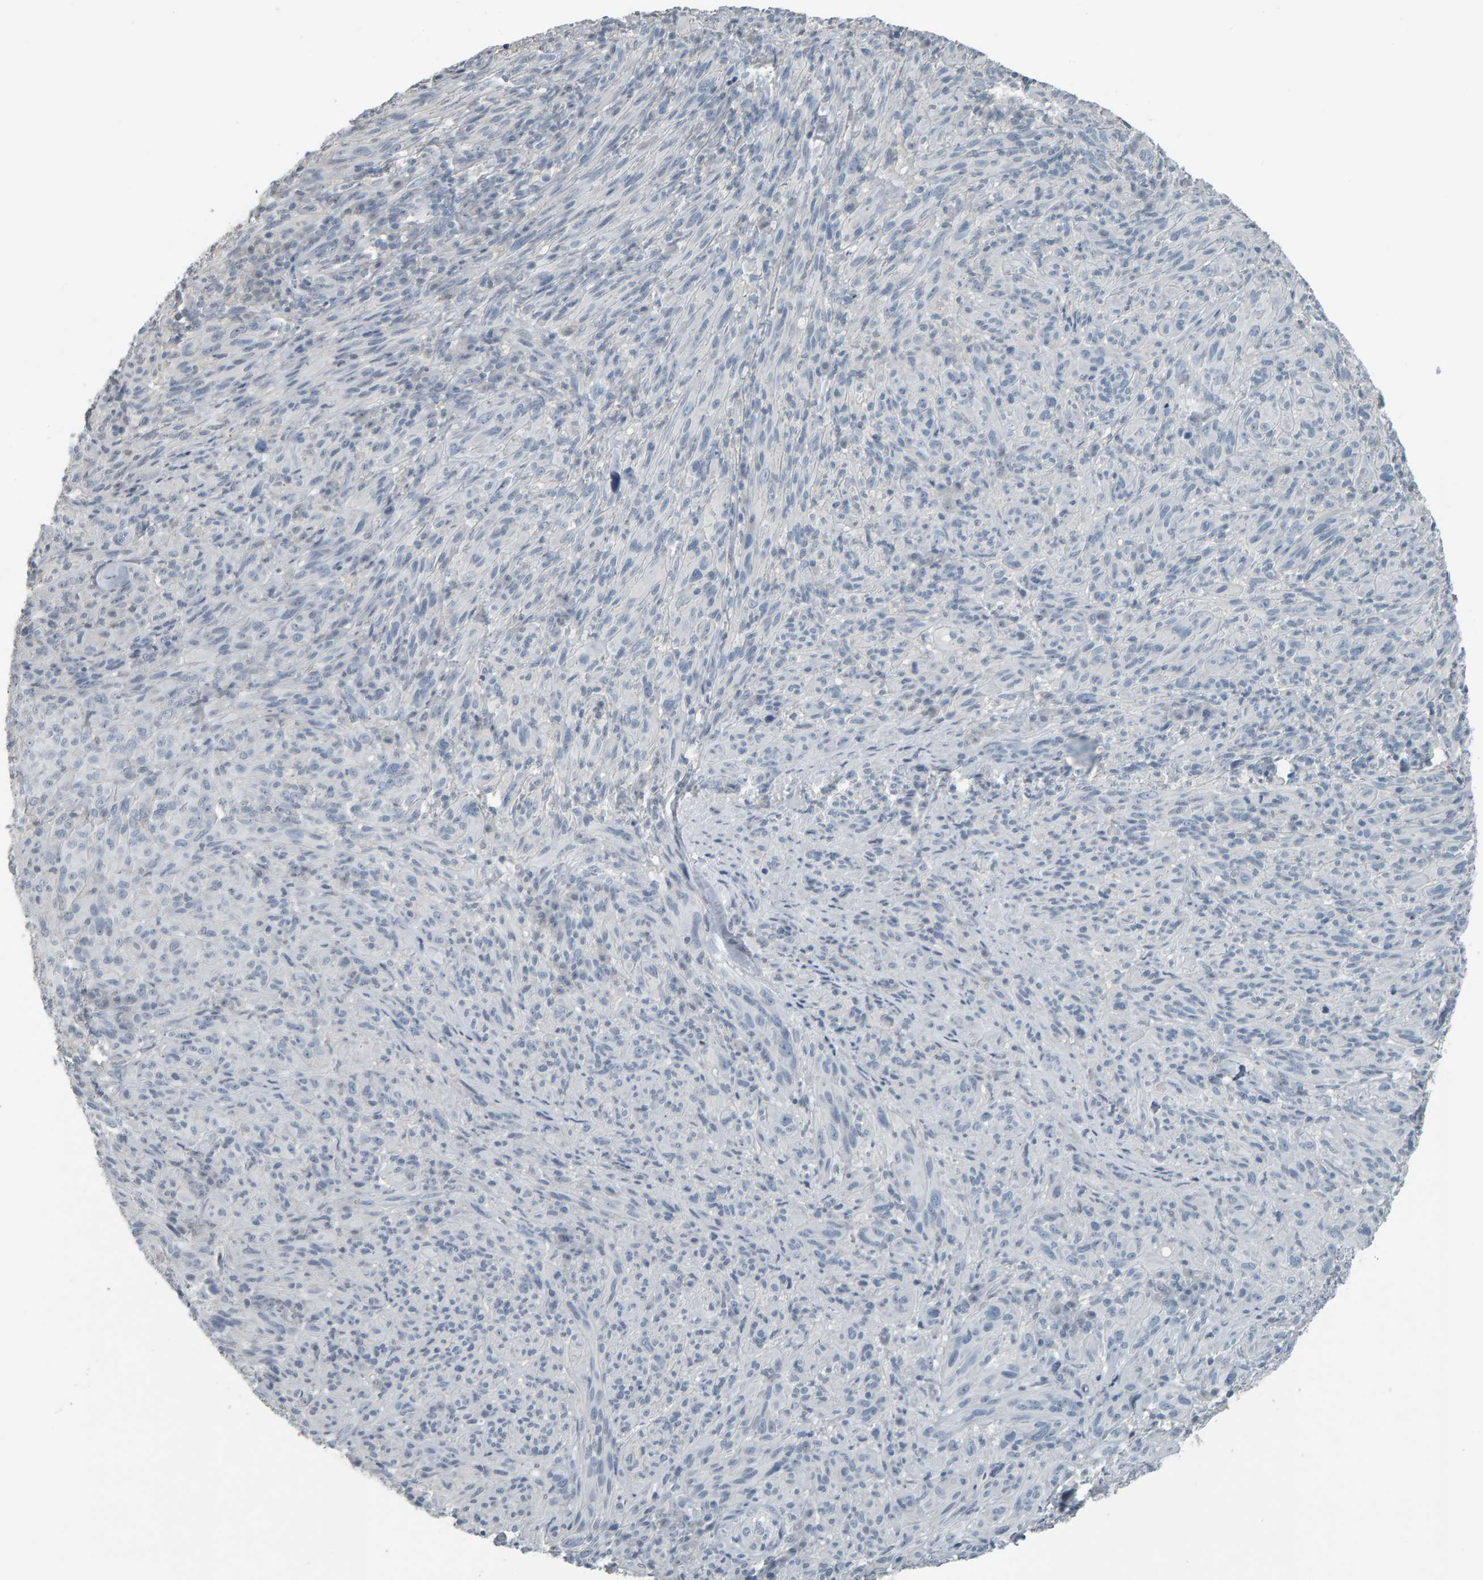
{"staining": {"intensity": "negative", "quantity": "none", "location": "none"}, "tissue": "melanoma", "cell_type": "Tumor cells", "image_type": "cancer", "snomed": [{"axis": "morphology", "description": "Malignant melanoma, NOS"}, {"axis": "topography", "description": "Skin of head"}], "caption": "The micrograph reveals no staining of tumor cells in malignant melanoma.", "gene": "PYY", "patient": {"sex": "male", "age": 96}}